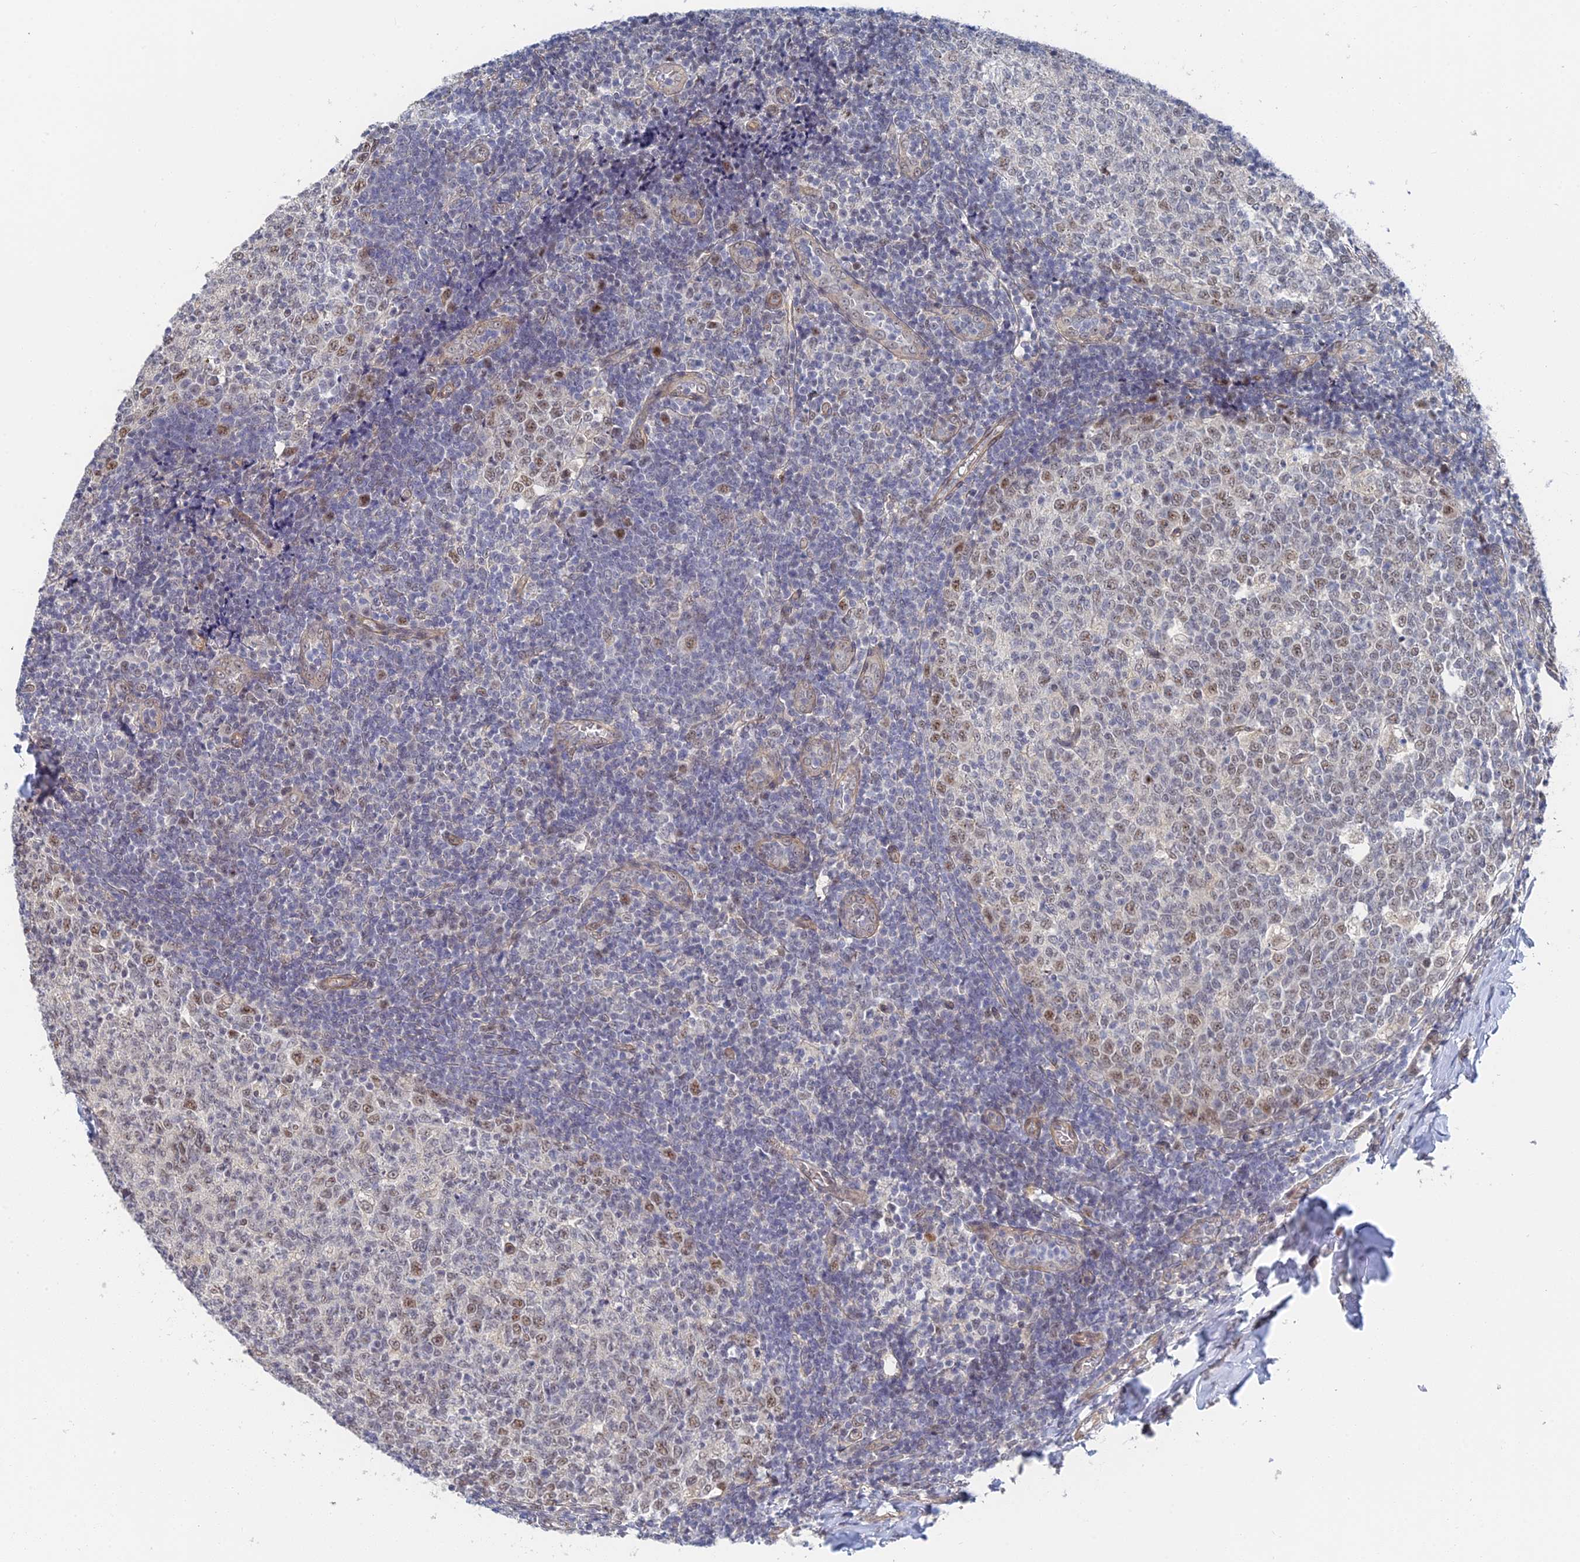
{"staining": {"intensity": "moderate", "quantity": "<25%", "location": "nuclear"}, "tissue": "tonsil", "cell_type": "Germinal center cells", "image_type": "normal", "snomed": [{"axis": "morphology", "description": "Normal tissue, NOS"}, {"axis": "topography", "description": "Tonsil"}], "caption": "Immunohistochemistry (IHC) (DAB) staining of normal human tonsil demonstrates moderate nuclear protein expression in approximately <25% of germinal center cells.", "gene": "CFAP92", "patient": {"sex": "female", "age": 19}}